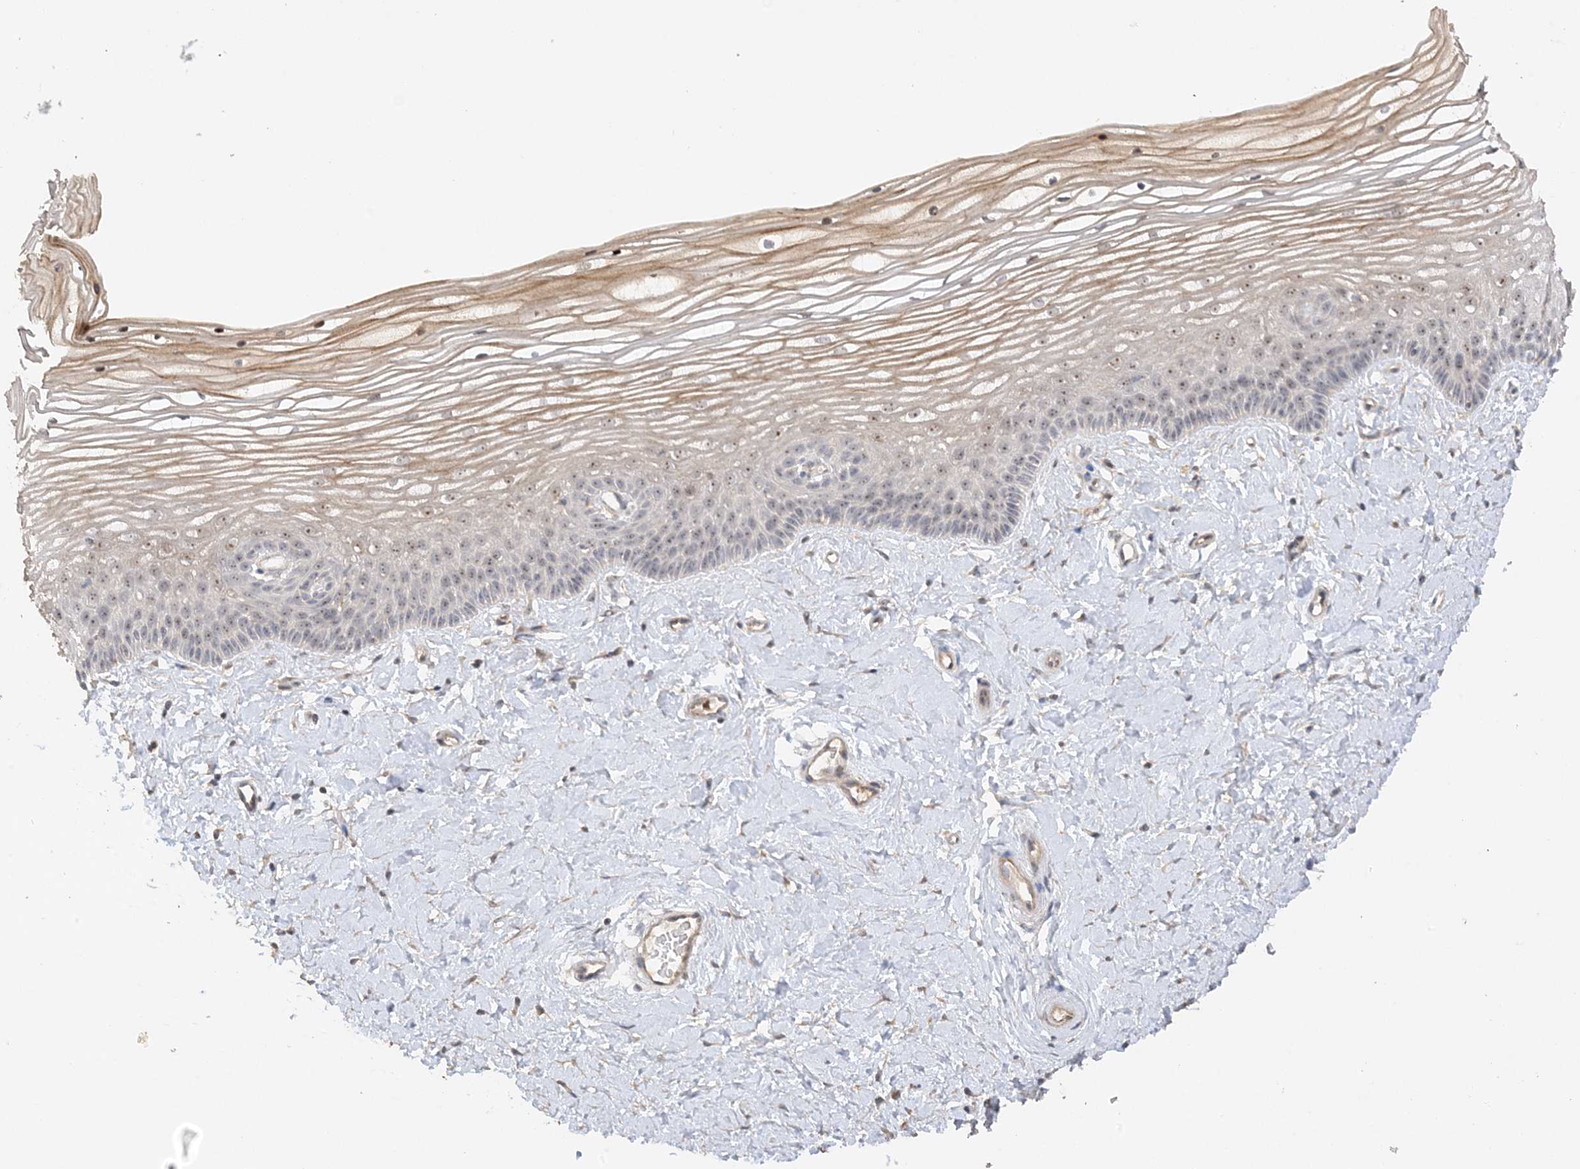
{"staining": {"intensity": "moderate", "quantity": "25%-75%", "location": "cytoplasmic/membranous,nuclear"}, "tissue": "vagina", "cell_type": "Squamous epithelial cells", "image_type": "normal", "snomed": [{"axis": "morphology", "description": "Normal tissue, NOS"}, {"axis": "topography", "description": "Vagina"}, {"axis": "topography", "description": "Cervix"}], "caption": "Vagina stained with a brown dye exhibits moderate cytoplasmic/membranous,nuclear positive expression in about 25%-75% of squamous epithelial cells.", "gene": "DDX18", "patient": {"sex": "female", "age": 40}}